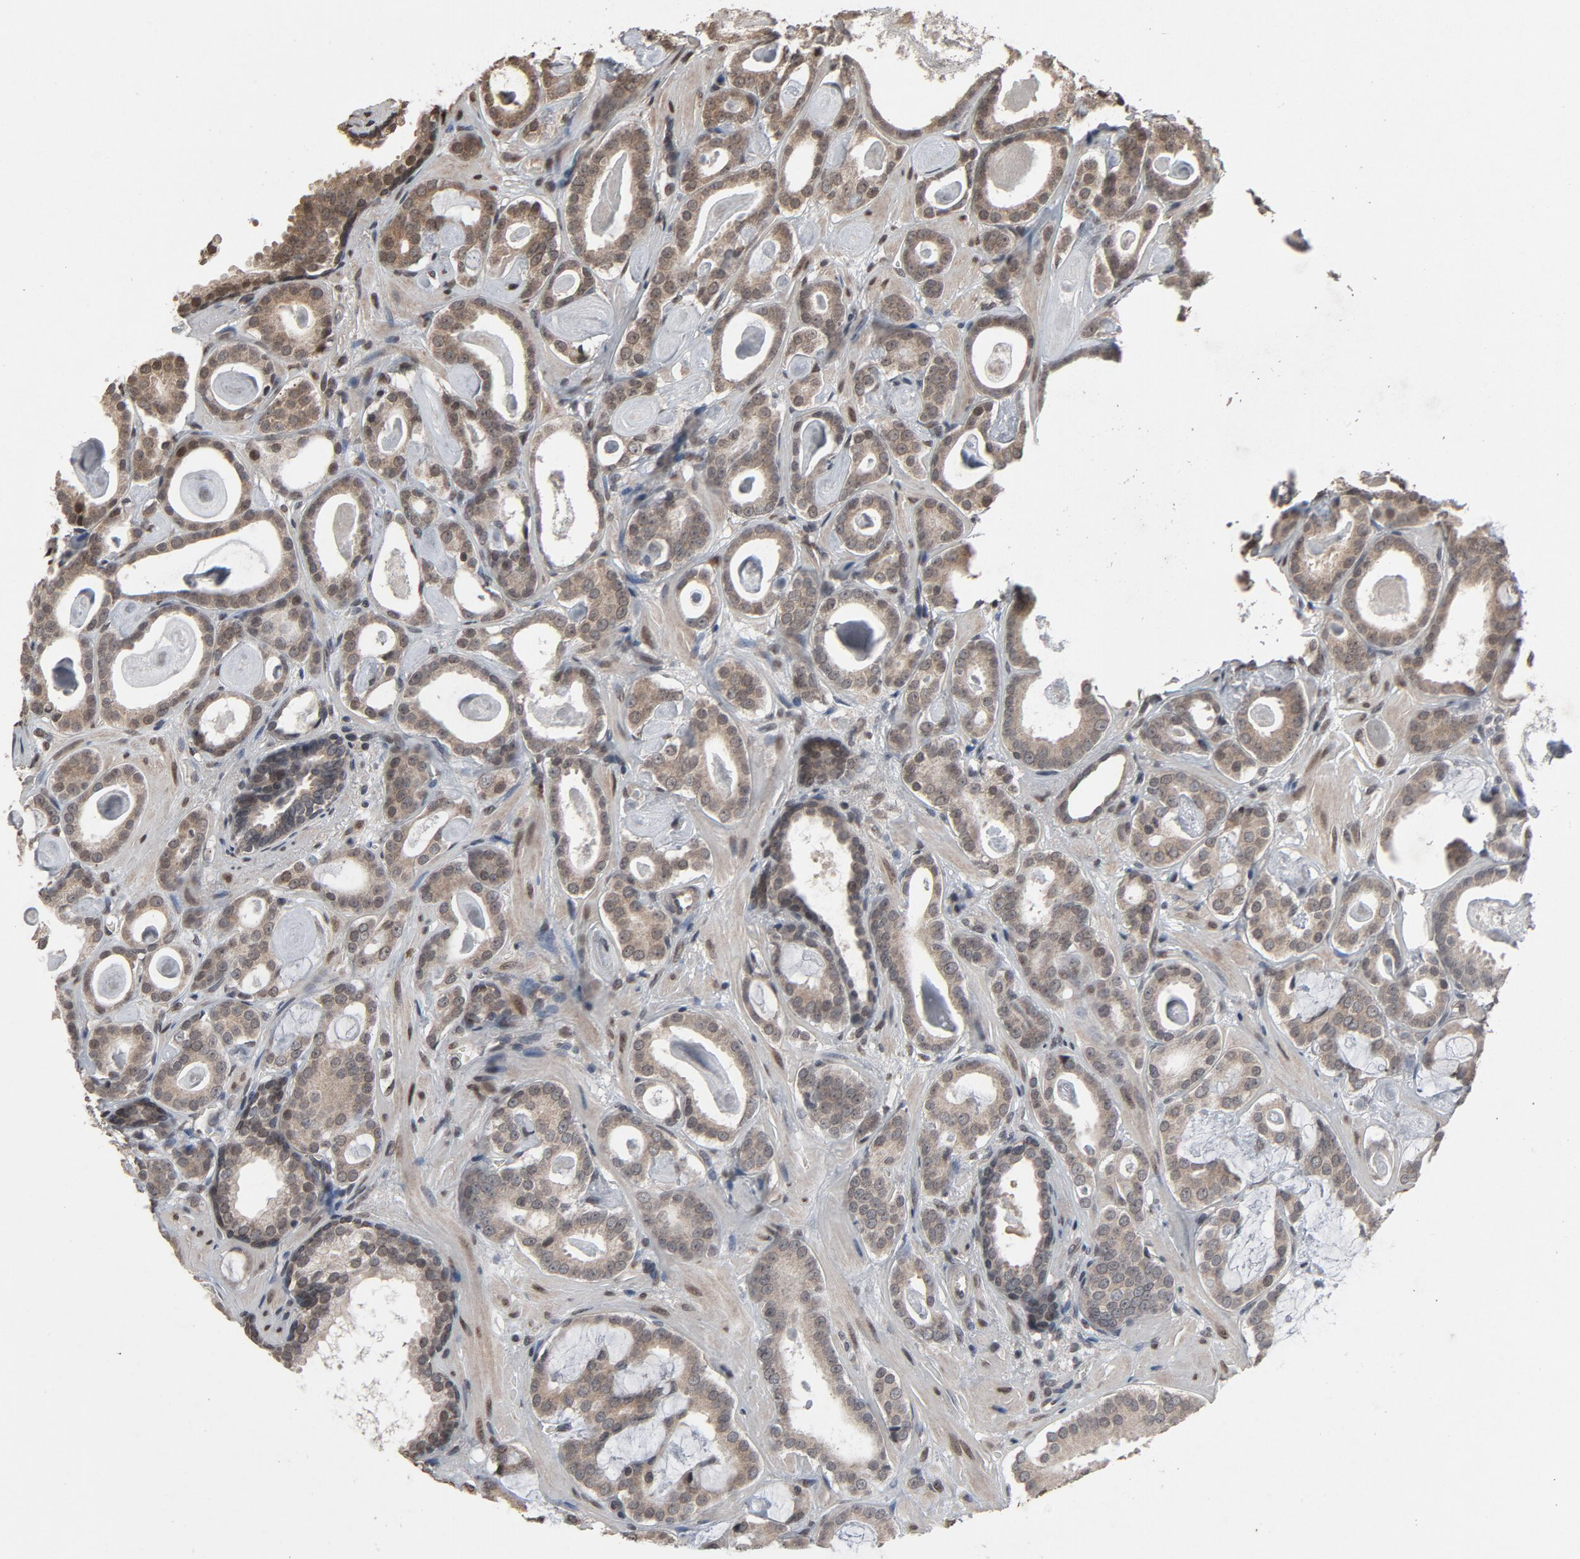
{"staining": {"intensity": "moderate", "quantity": ">75%", "location": "cytoplasmic/membranous,nuclear"}, "tissue": "prostate cancer", "cell_type": "Tumor cells", "image_type": "cancer", "snomed": [{"axis": "morphology", "description": "Adenocarcinoma, Low grade"}, {"axis": "topography", "description": "Prostate"}], "caption": "Protein expression analysis of prostate cancer (low-grade adenocarcinoma) displays moderate cytoplasmic/membranous and nuclear positivity in approximately >75% of tumor cells. (DAB = brown stain, brightfield microscopy at high magnification).", "gene": "POM121", "patient": {"sex": "male", "age": 57}}